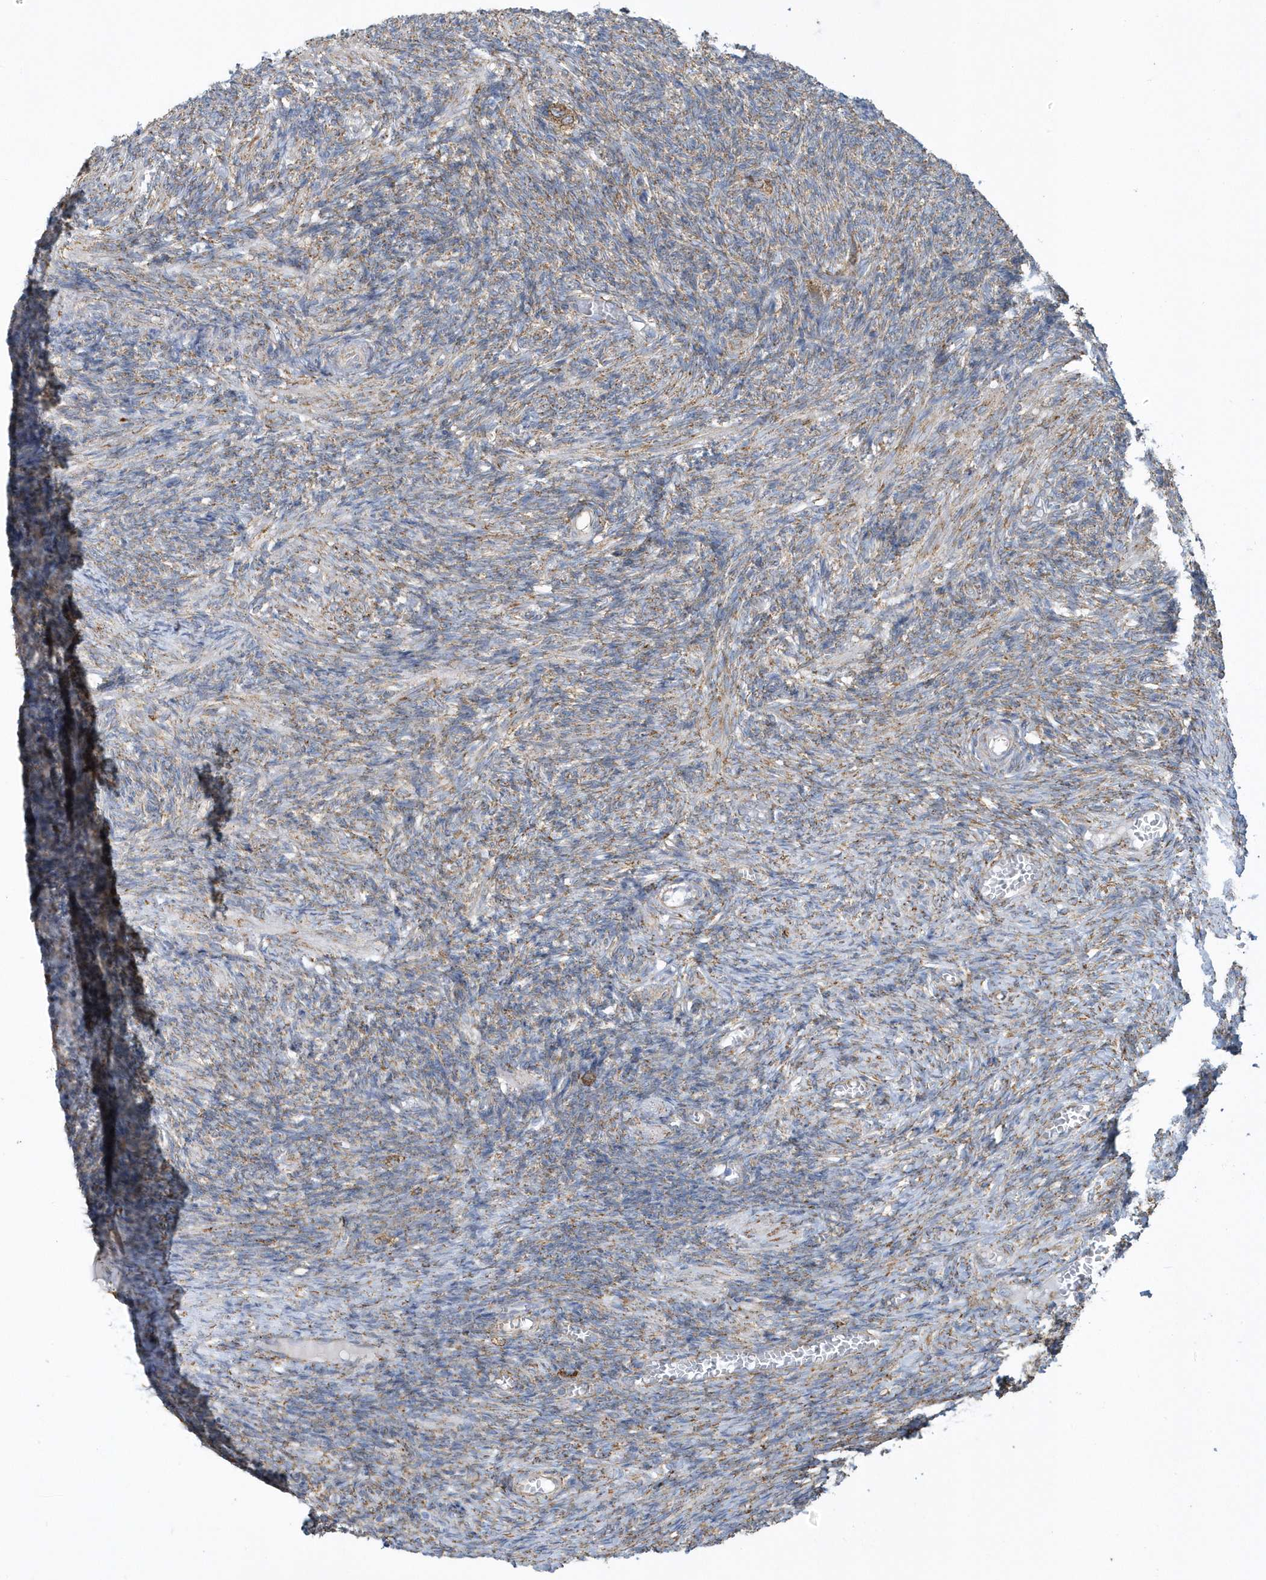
{"staining": {"intensity": "moderate", "quantity": "25%-75%", "location": "cytoplasmic/membranous"}, "tissue": "ovary", "cell_type": "Ovarian stroma cells", "image_type": "normal", "snomed": [{"axis": "morphology", "description": "Normal tissue, NOS"}, {"axis": "topography", "description": "Ovary"}], "caption": "Ovary was stained to show a protein in brown. There is medium levels of moderate cytoplasmic/membranous expression in about 25%-75% of ovarian stroma cells. The protein of interest is stained brown, and the nuclei are stained in blue (DAB IHC with brightfield microscopy, high magnification).", "gene": "DCAF1", "patient": {"sex": "female", "age": 27}}